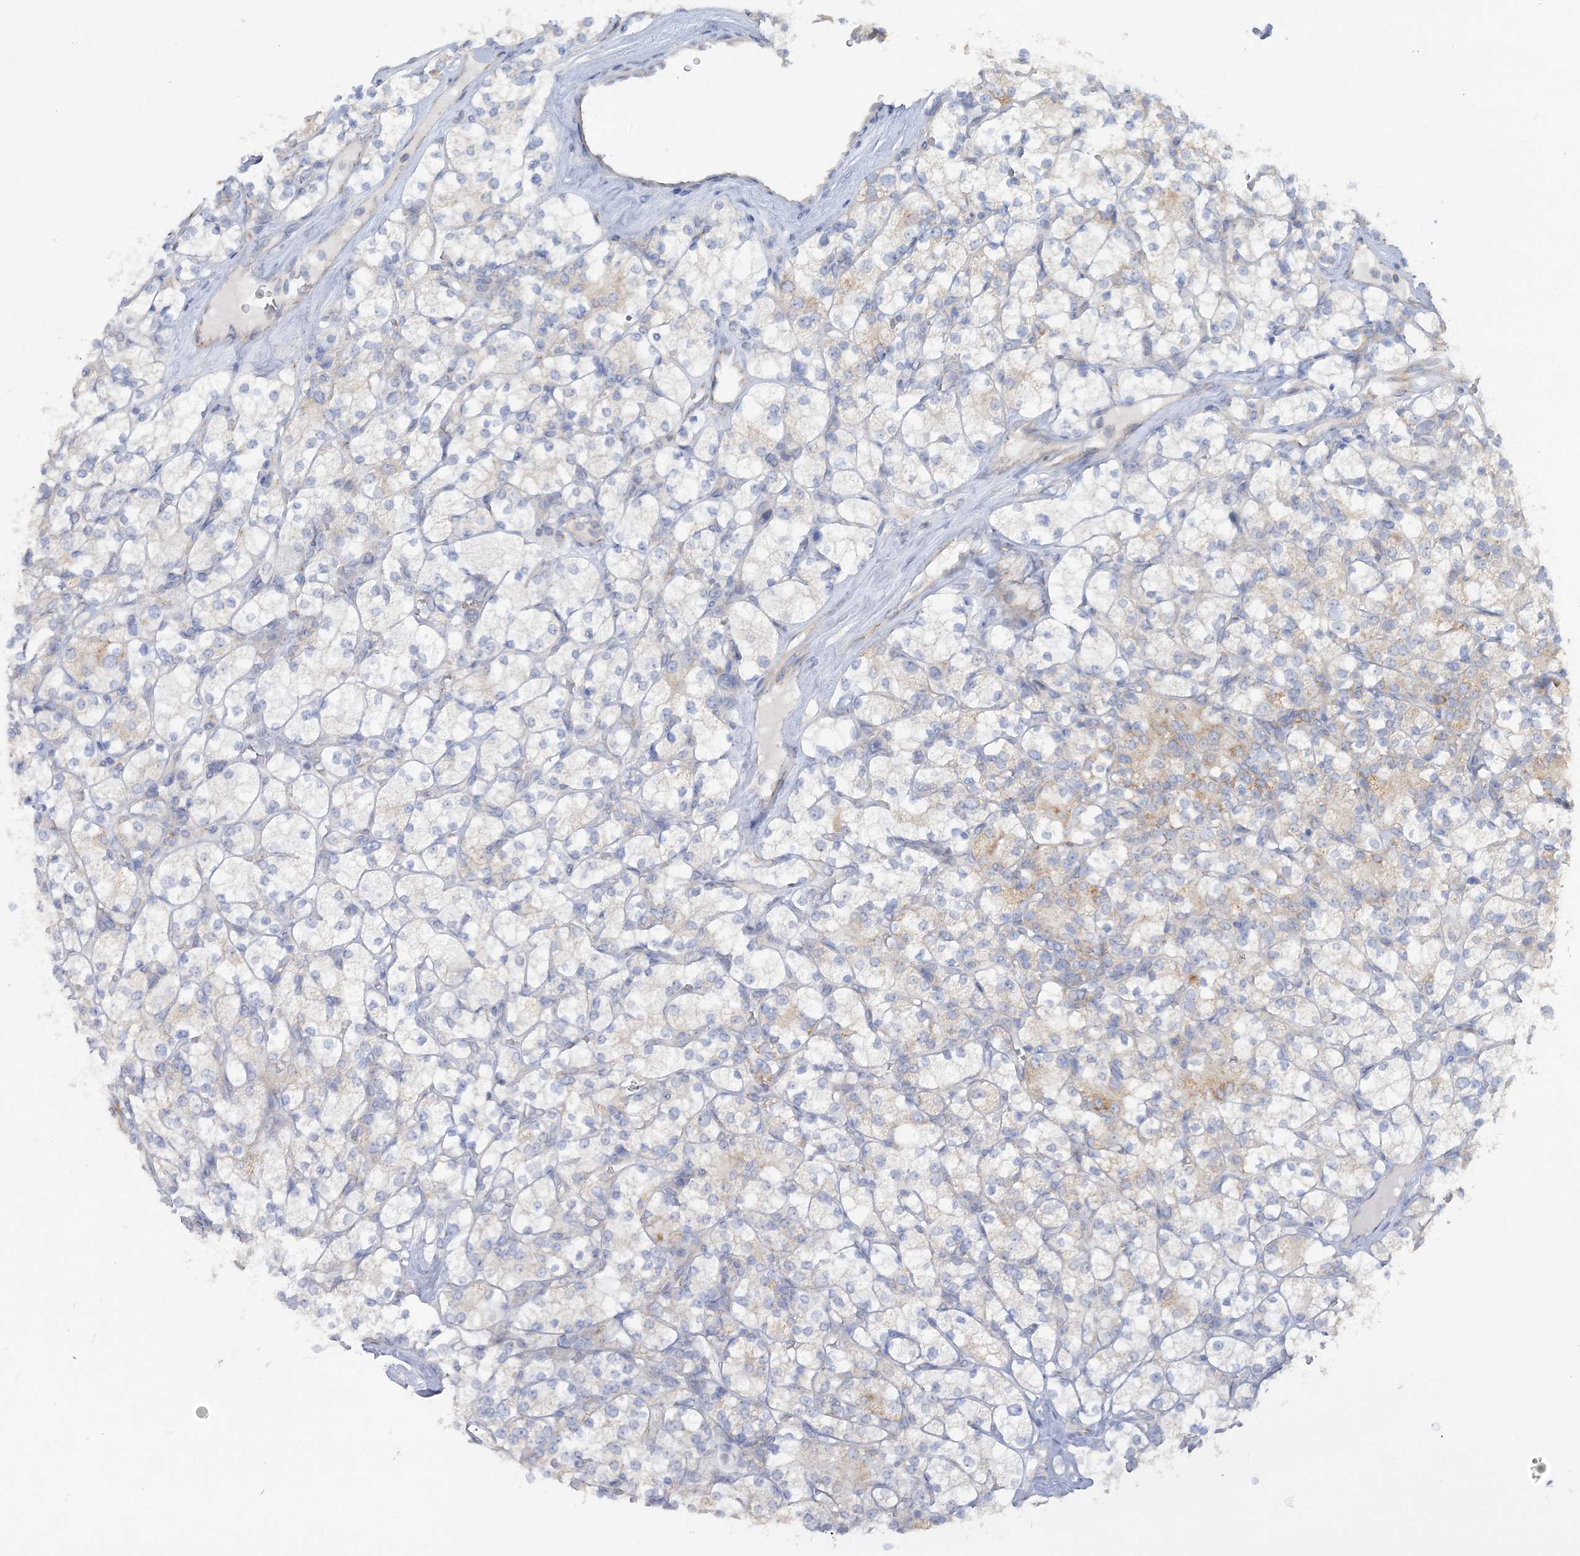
{"staining": {"intensity": "weak", "quantity": "<25%", "location": "cytoplasmic/membranous"}, "tissue": "renal cancer", "cell_type": "Tumor cells", "image_type": "cancer", "snomed": [{"axis": "morphology", "description": "Adenocarcinoma, NOS"}, {"axis": "topography", "description": "Kidney"}], "caption": "A high-resolution histopathology image shows immunohistochemistry staining of renal cancer, which reveals no significant staining in tumor cells.", "gene": "MMADHC", "patient": {"sex": "male", "age": 77}}